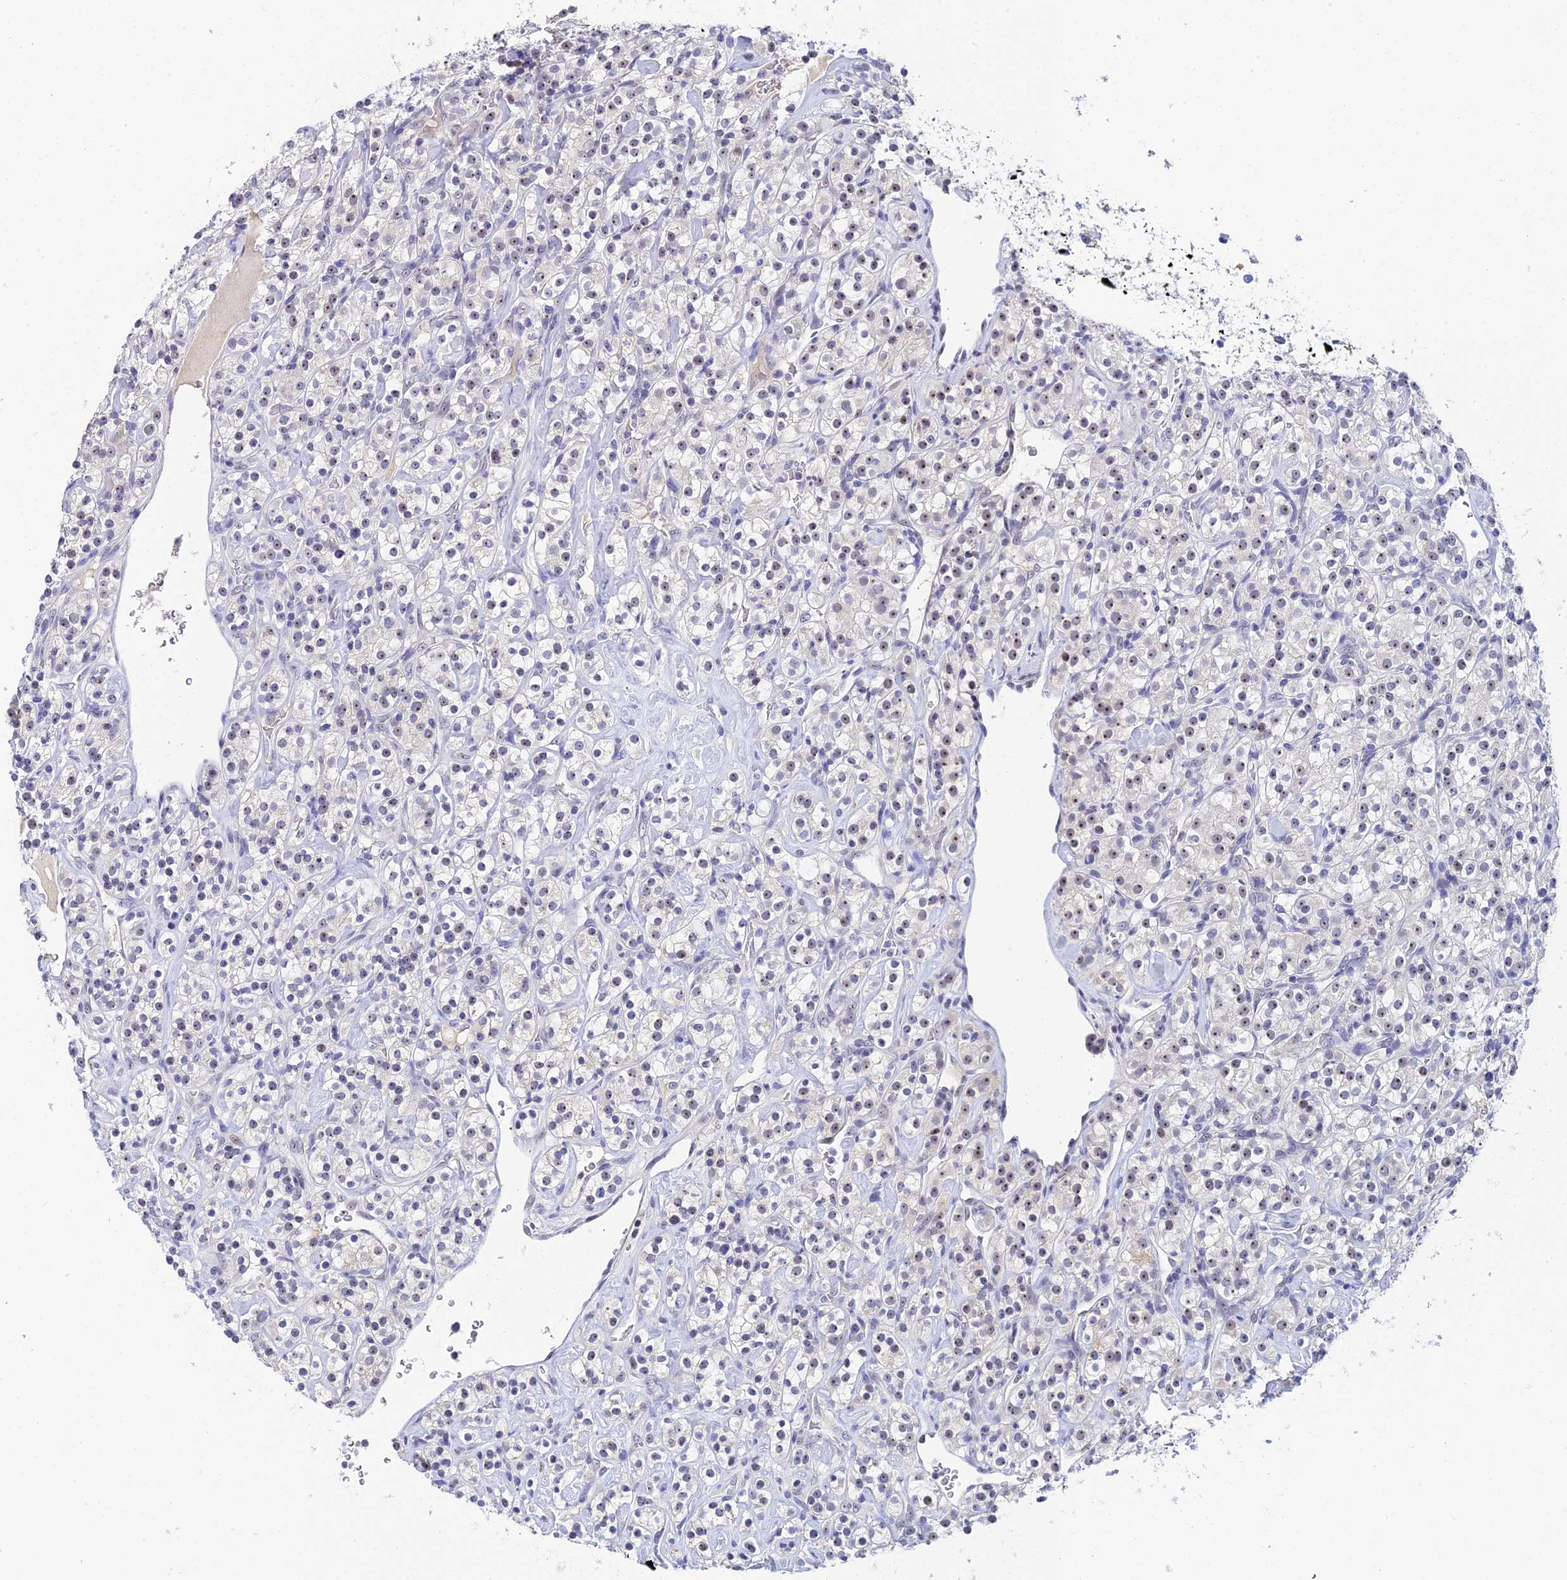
{"staining": {"intensity": "weak", "quantity": "25%-75%", "location": "nuclear"}, "tissue": "renal cancer", "cell_type": "Tumor cells", "image_type": "cancer", "snomed": [{"axis": "morphology", "description": "Adenocarcinoma, NOS"}, {"axis": "topography", "description": "Kidney"}], "caption": "An image of human renal adenocarcinoma stained for a protein exhibits weak nuclear brown staining in tumor cells.", "gene": "PLPP4", "patient": {"sex": "male", "age": 77}}